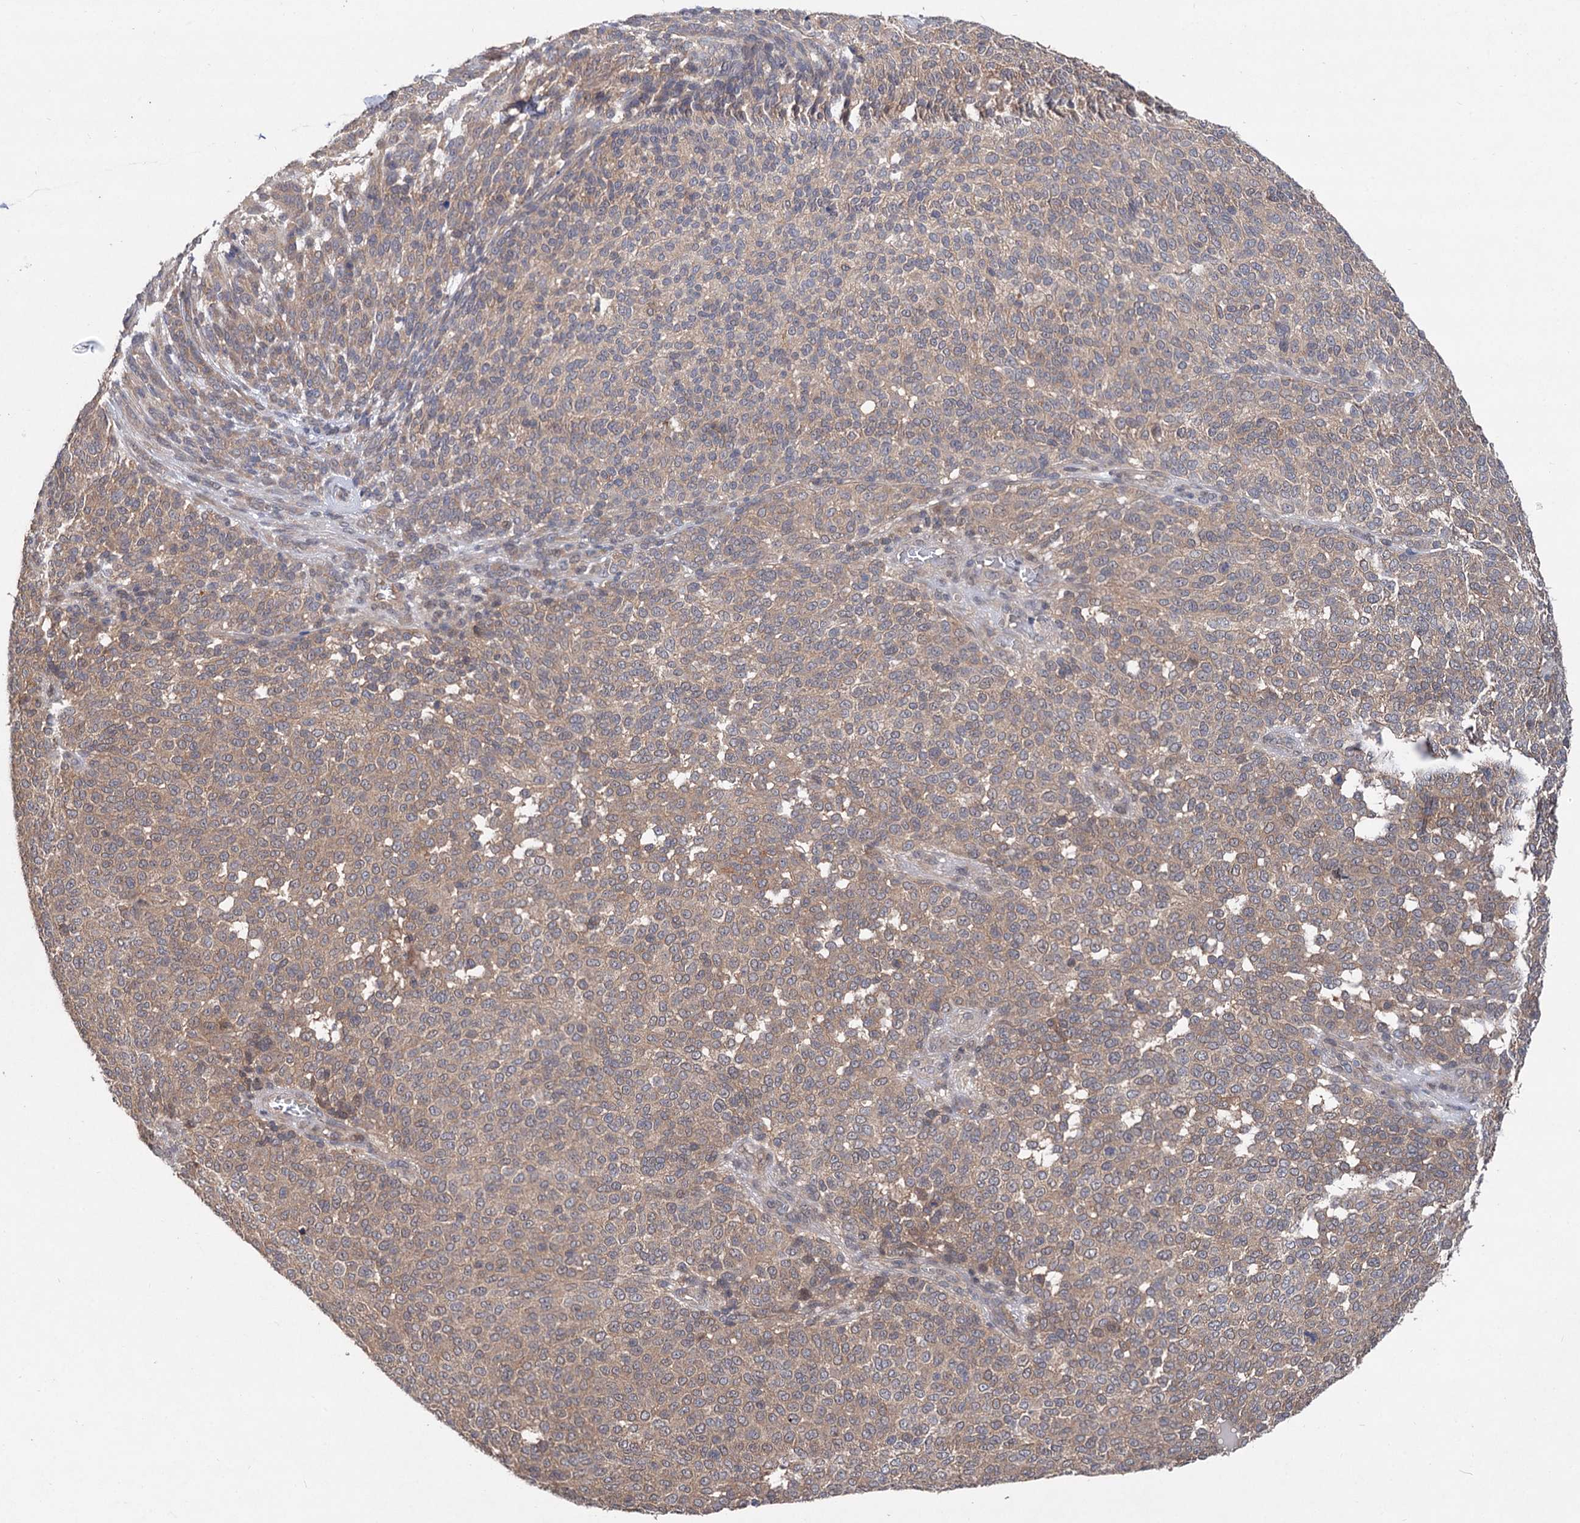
{"staining": {"intensity": "weak", "quantity": ">75%", "location": "cytoplasmic/membranous"}, "tissue": "melanoma", "cell_type": "Tumor cells", "image_type": "cancer", "snomed": [{"axis": "morphology", "description": "Malignant melanoma, NOS"}, {"axis": "topography", "description": "Skin"}], "caption": "This photomicrograph displays immunohistochemistry staining of human melanoma, with low weak cytoplasmic/membranous staining in approximately >75% of tumor cells.", "gene": "NUDCD2", "patient": {"sex": "male", "age": 49}}